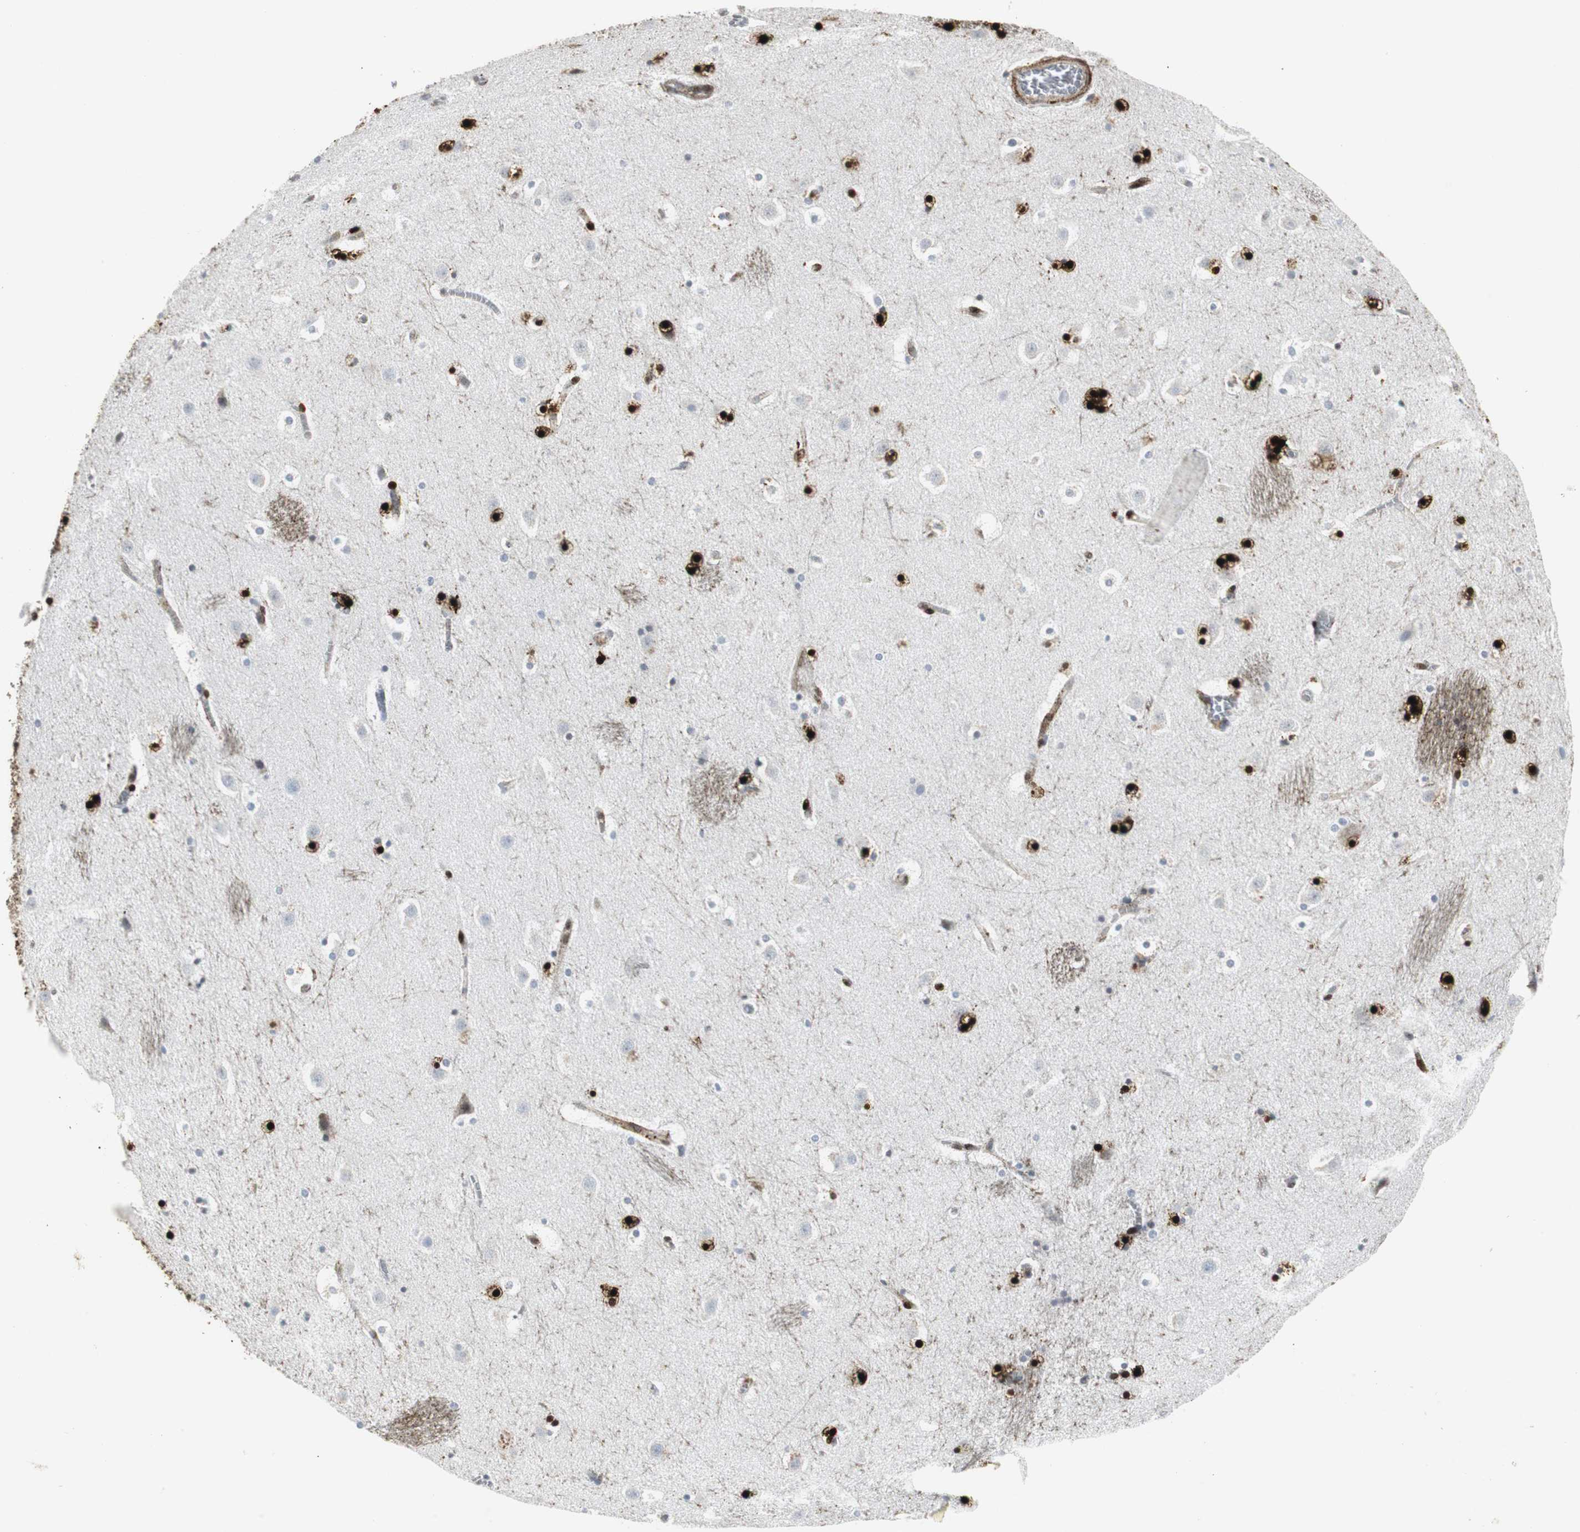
{"staining": {"intensity": "strong", "quantity": ">75%", "location": "cytoplasmic/membranous,nuclear"}, "tissue": "caudate", "cell_type": "Glial cells", "image_type": "normal", "snomed": [{"axis": "morphology", "description": "Normal tissue, NOS"}, {"axis": "topography", "description": "Lateral ventricle wall"}], "caption": "The photomicrograph displays immunohistochemical staining of normal caudate. There is strong cytoplasmic/membranous,nuclear expression is appreciated in about >75% of glial cells.", "gene": "PPP1R14A", "patient": {"sex": "male", "age": 45}}